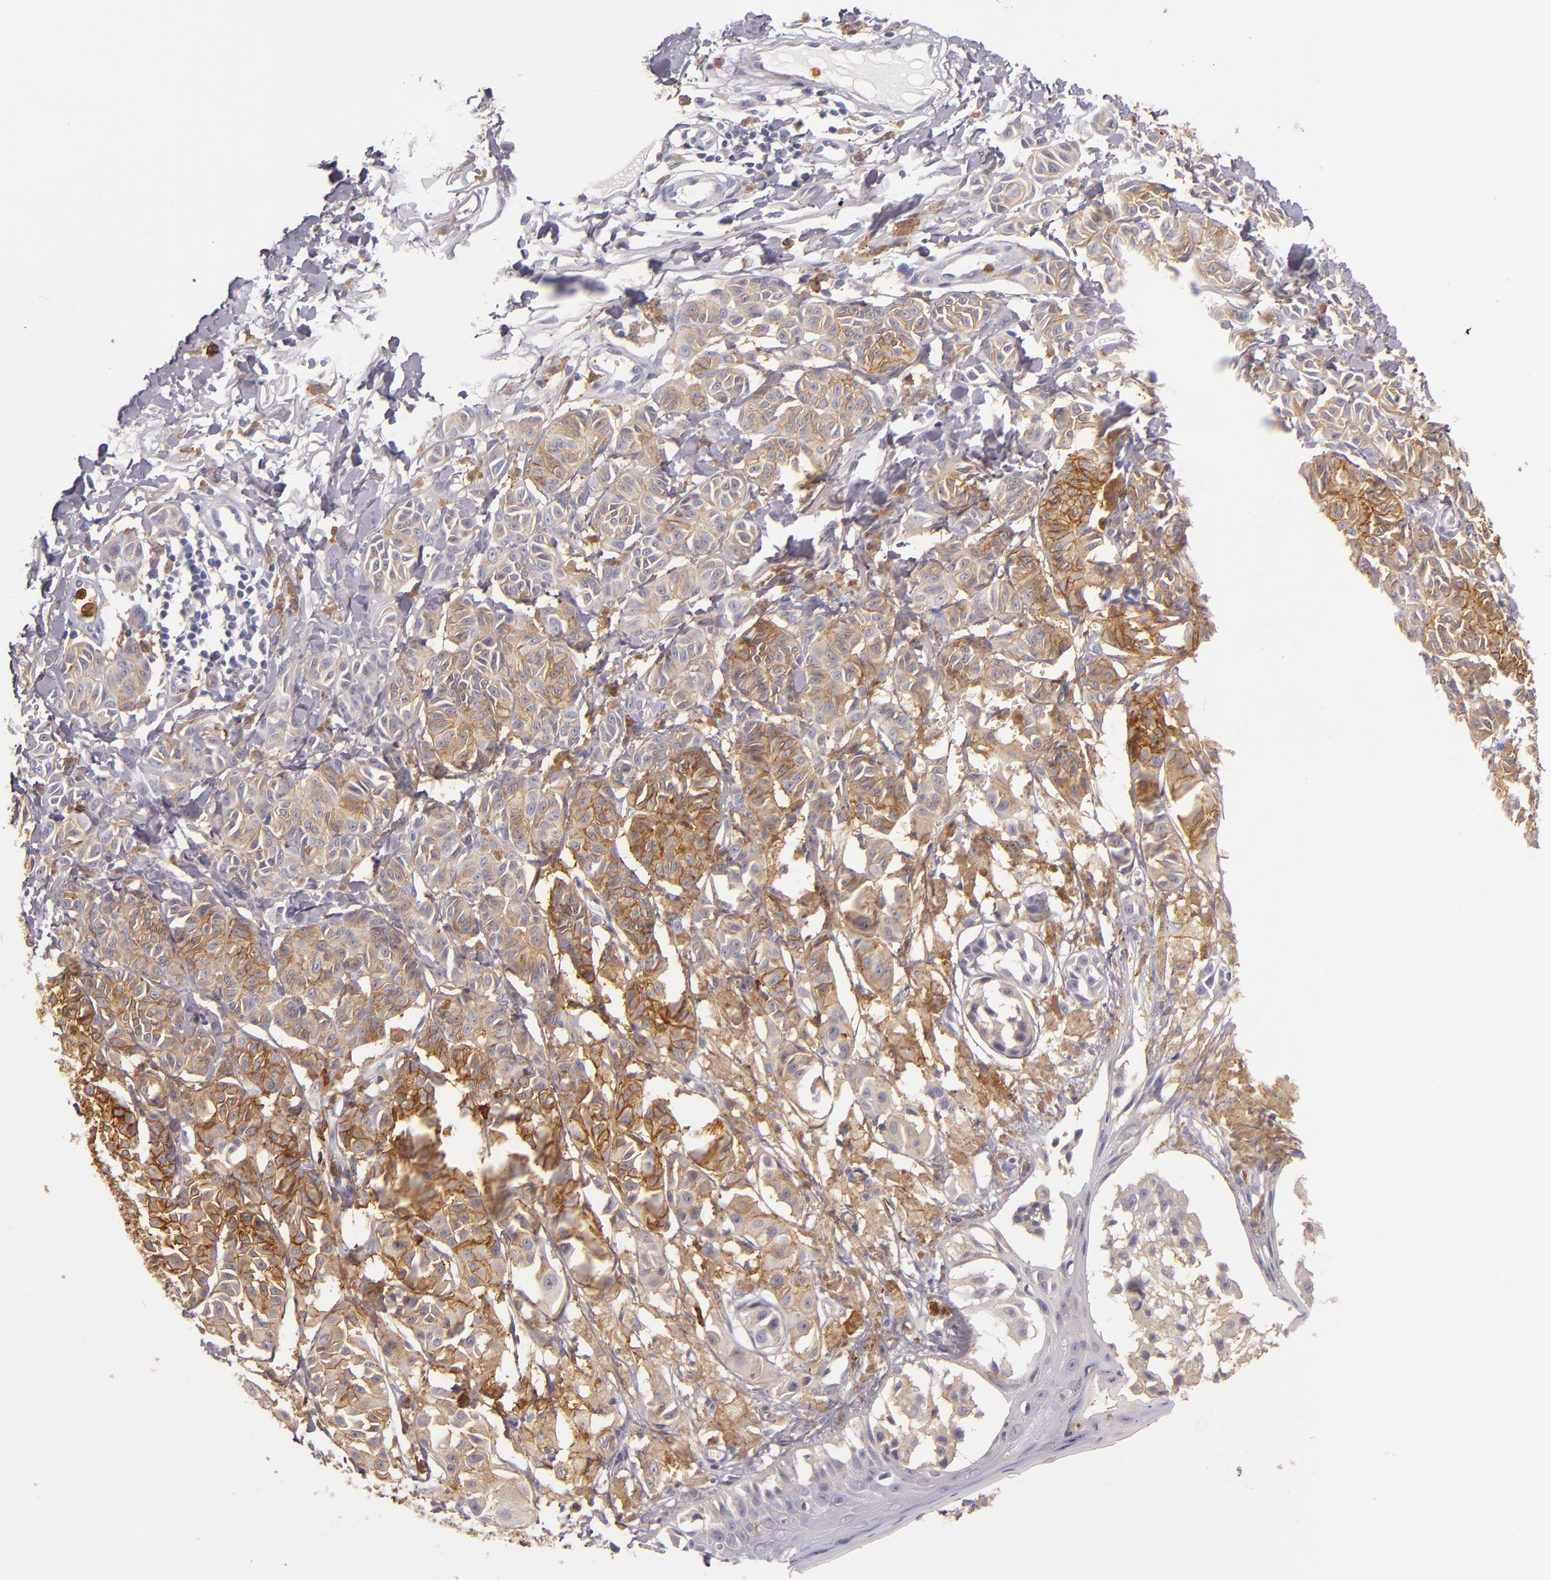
{"staining": {"intensity": "moderate", "quantity": ">75%", "location": "cytoplasmic/membranous"}, "tissue": "melanoma", "cell_type": "Tumor cells", "image_type": "cancer", "snomed": [{"axis": "morphology", "description": "Malignant melanoma, NOS"}, {"axis": "topography", "description": "Skin"}], "caption": "Immunohistochemistry (IHC) of human melanoma demonstrates medium levels of moderate cytoplasmic/membranous staining in approximately >75% of tumor cells. The staining was performed using DAB, with brown indicating positive protein expression. Nuclei are stained blue with hematoxylin.", "gene": "C5AR1", "patient": {"sex": "male", "age": 76}}